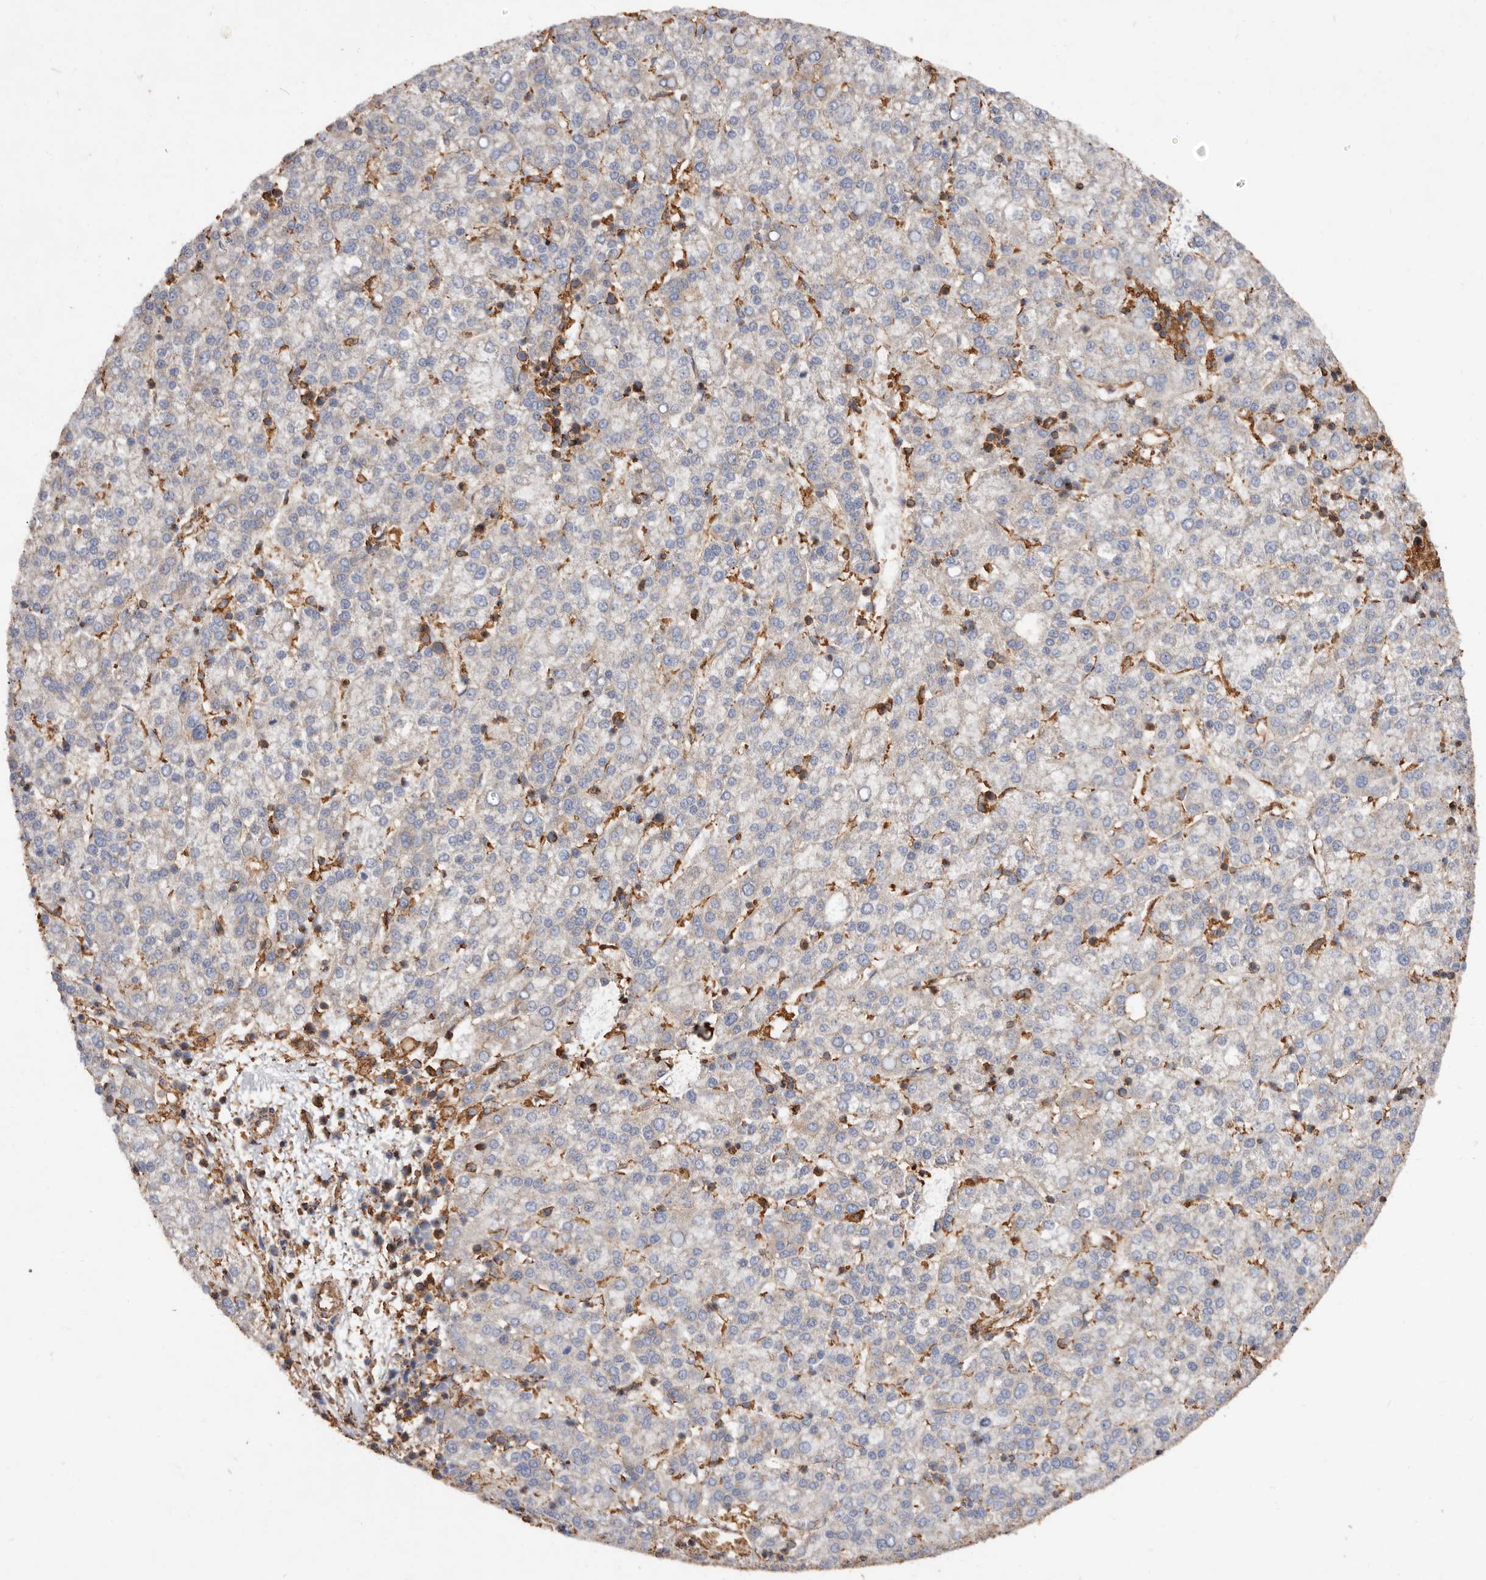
{"staining": {"intensity": "negative", "quantity": "none", "location": "none"}, "tissue": "liver cancer", "cell_type": "Tumor cells", "image_type": "cancer", "snomed": [{"axis": "morphology", "description": "Carcinoma, Hepatocellular, NOS"}, {"axis": "topography", "description": "Liver"}], "caption": "Immunohistochemical staining of liver cancer (hepatocellular carcinoma) exhibits no significant positivity in tumor cells.", "gene": "COQ8B", "patient": {"sex": "female", "age": 58}}